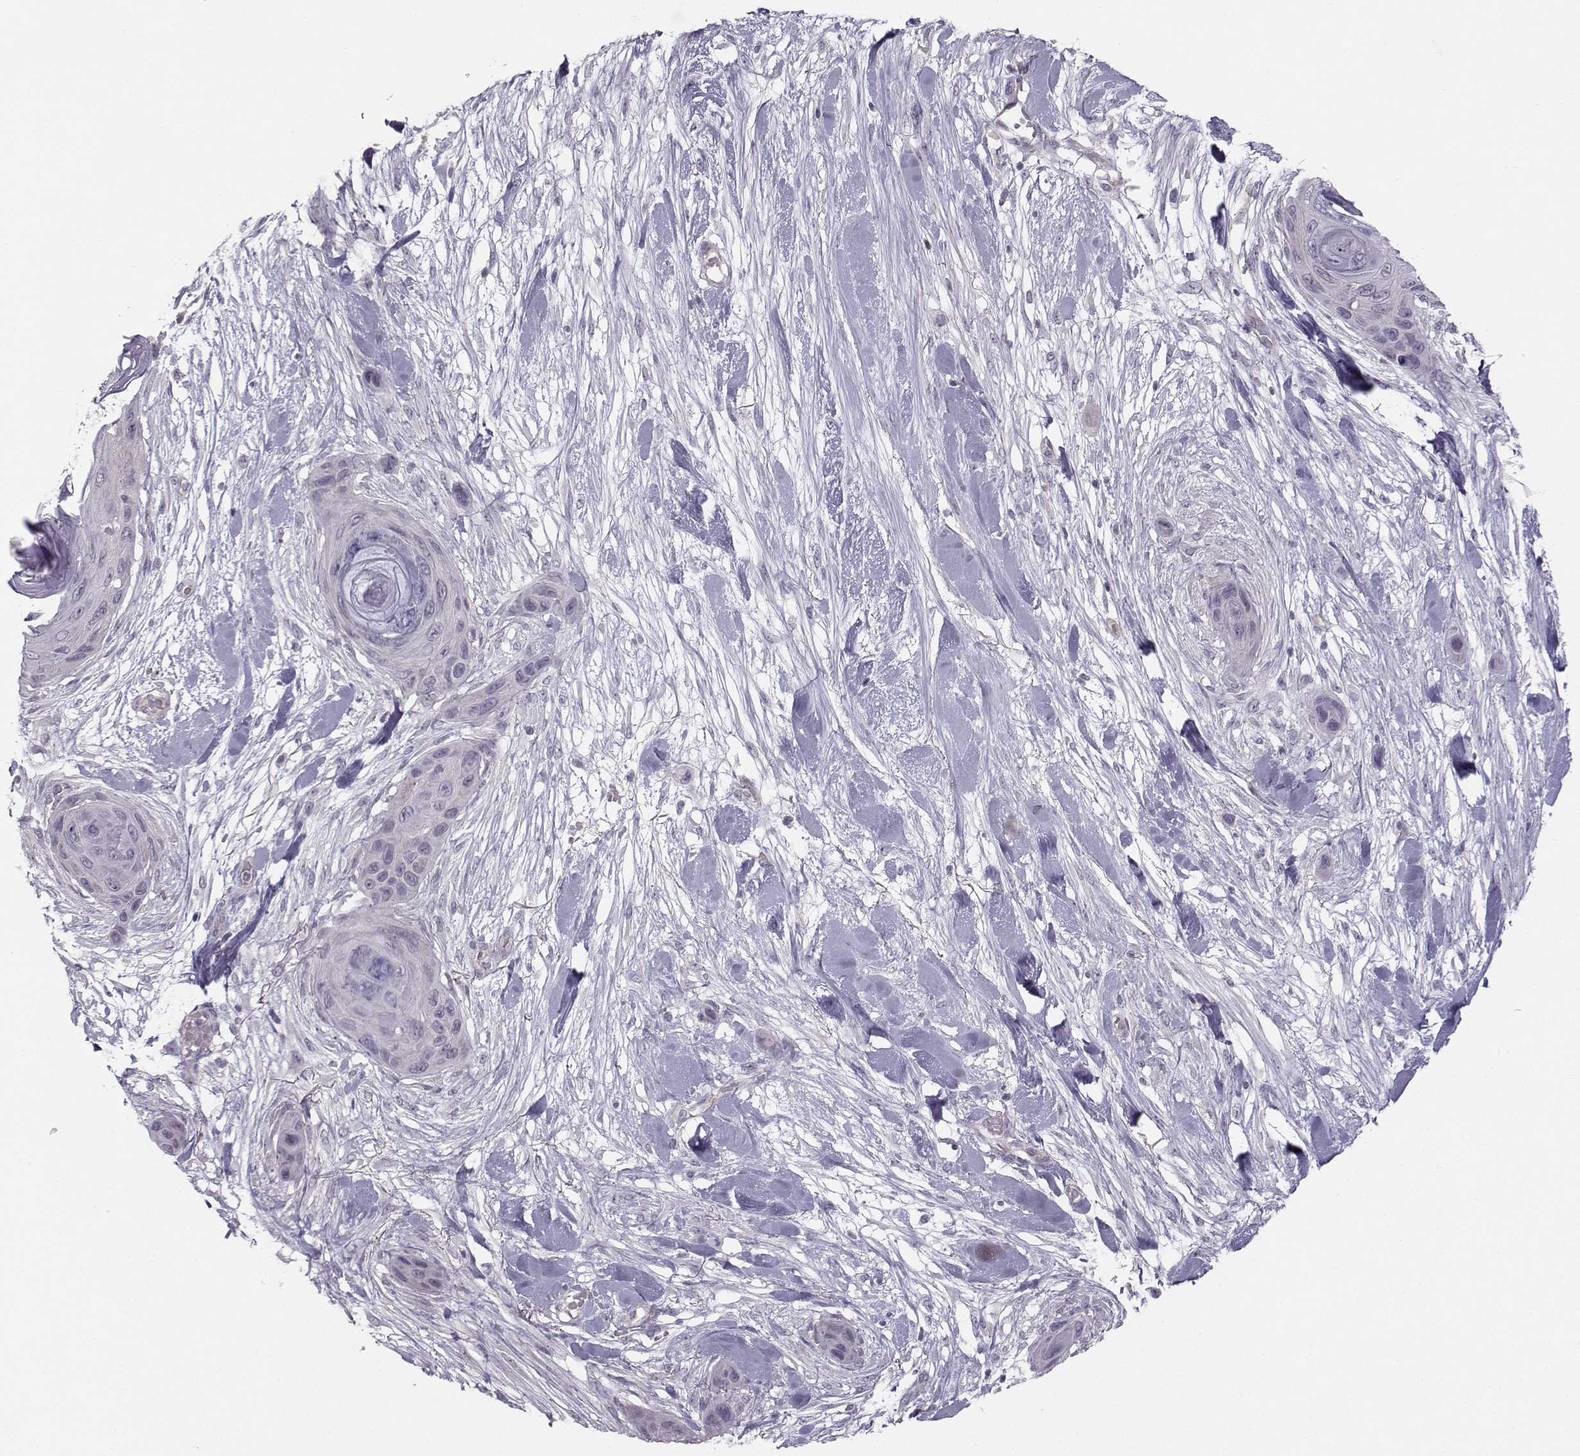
{"staining": {"intensity": "negative", "quantity": "none", "location": "none"}, "tissue": "skin cancer", "cell_type": "Tumor cells", "image_type": "cancer", "snomed": [{"axis": "morphology", "description": "Squamous cell carcinoma, NOS"}, {"axis": "topography", "description": "Skin"}], "caption": "Immunohistochemistry histopathology image of neoplastic tissue: skin cancer (squamous cell carcinoma) stained with DAB displays no significant protein positivity in tumor cells.", "gene": "MAST1", "patient": {"sex": "male", "age": 82}}